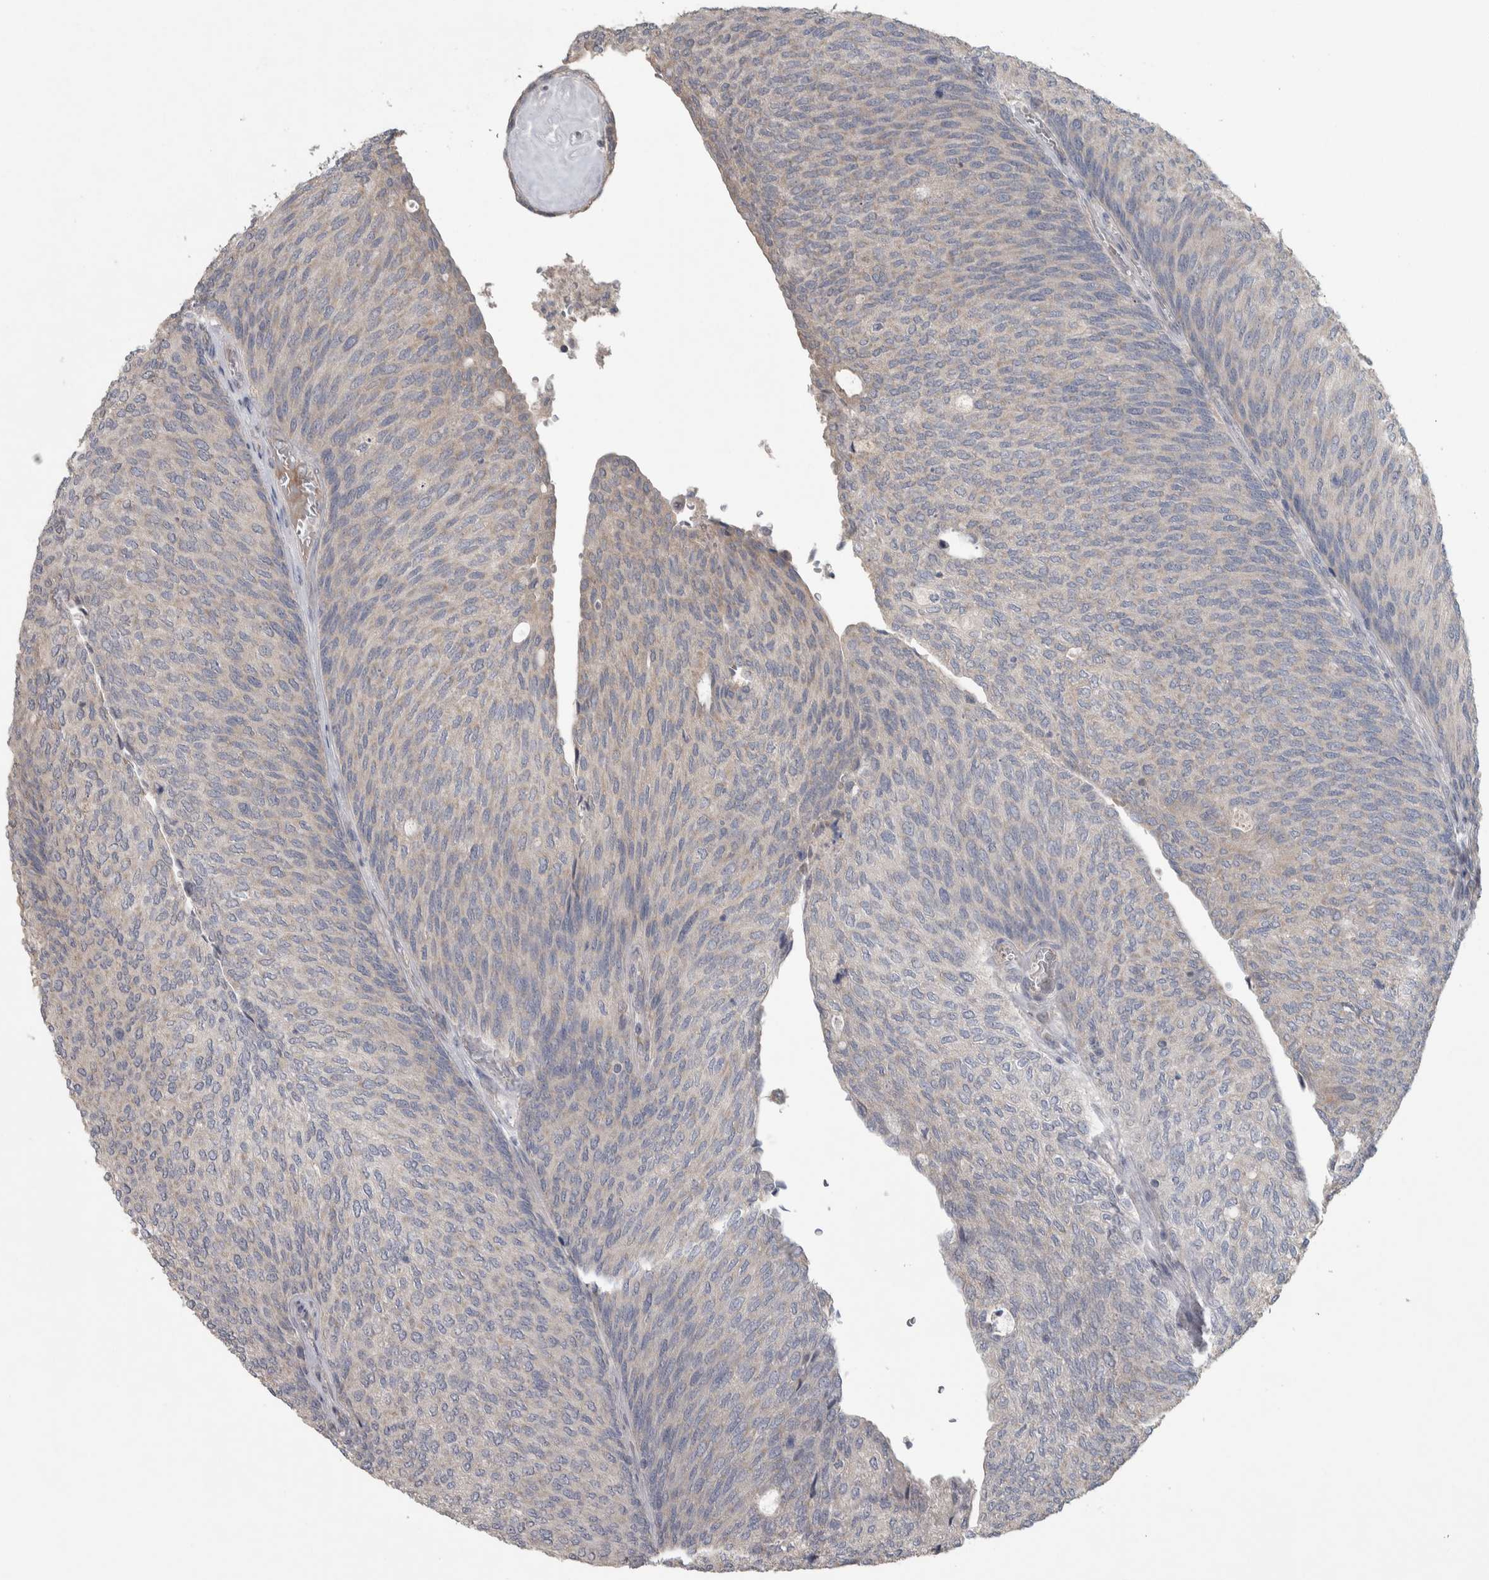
{"staining": {"intensity": "weak", "quantity": "<25%", "location": "cytoplasmic/membranous"}, "tissue": "urothelial cancer", "cell_type": "Tumor cells", "image_type": "cancer", "snomed": [{"axis": "morphology", "description": "Urothelial carcinoma, Low grade"}, {"axis": "topography", "description": "Urinary bladder"}], "caption": "DAB (3,3'-diaminobenzidine) immunohistochemical staining of urothelial cancer demonstrates no significant expression in tumor cells.", "gene": "SRP68", "patient": {"sex": "female", "age": 79}}